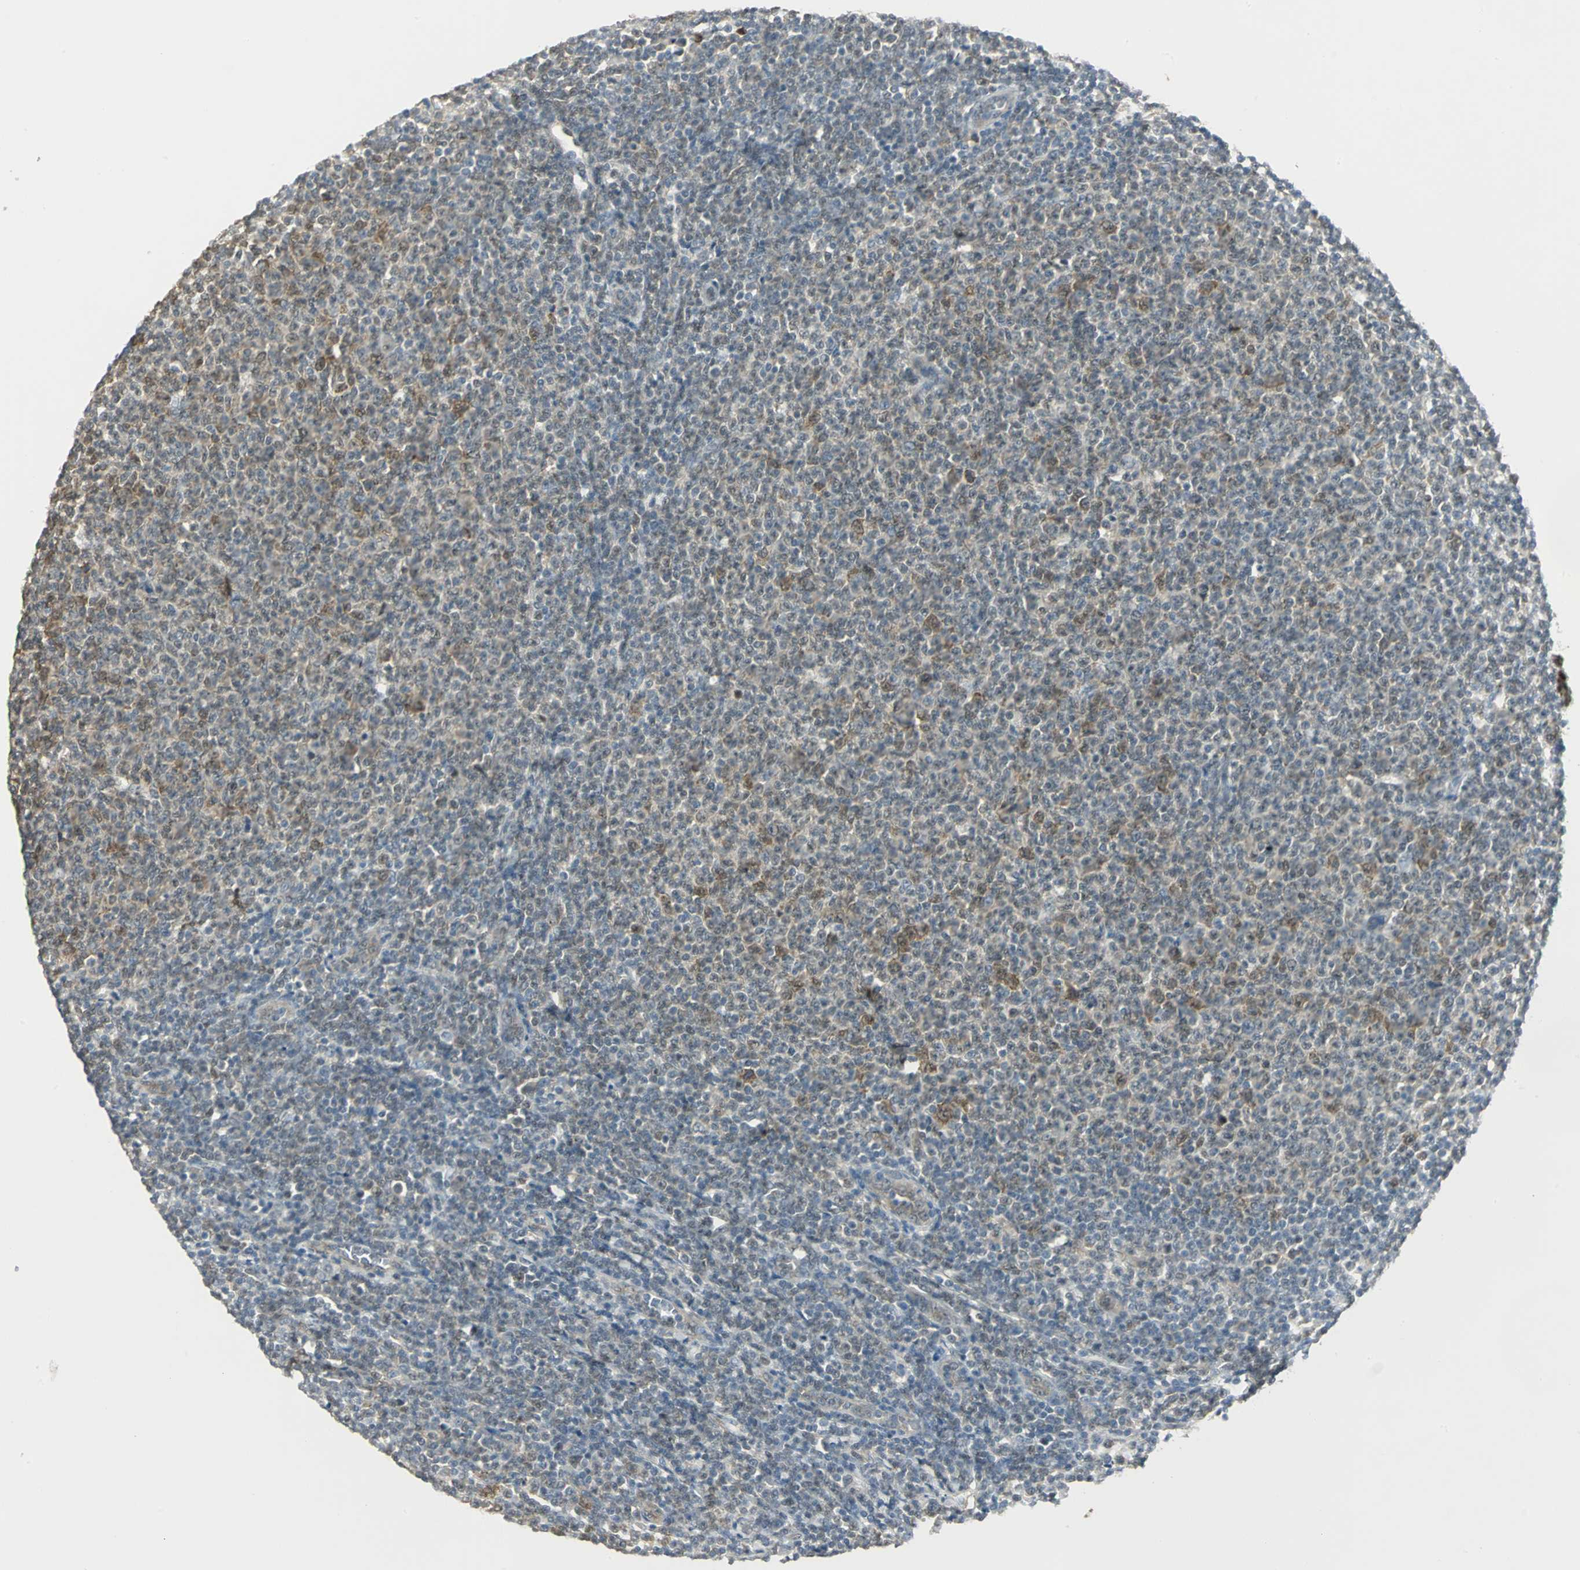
{"staining": {"intensity": "negative", "quantity": "none", "location": "none"}, "tissue": "lymphoma", "cell_type": "Tumor cells", "image_type": "cancer", "snomed": [{"axis": "morphology", "description": "Malignant lymphoma, non-Hodgkin's type, Low grade"}, {"axis": "topography", "description": "Lymph node"}], "caption": "Photomicrograph shows no protein staining in tumor cells of malignant lymphoma, non-Hodgkin's type (low-grade) tissue. (Stains: DAB (3,3'-diaminobenzidine) IHC with hematoxylin counter stain, Microscopy: brightfield microscopy at high magnification).", "gene": "DDX5", "patient": {"sex": "male", "age": 66}}